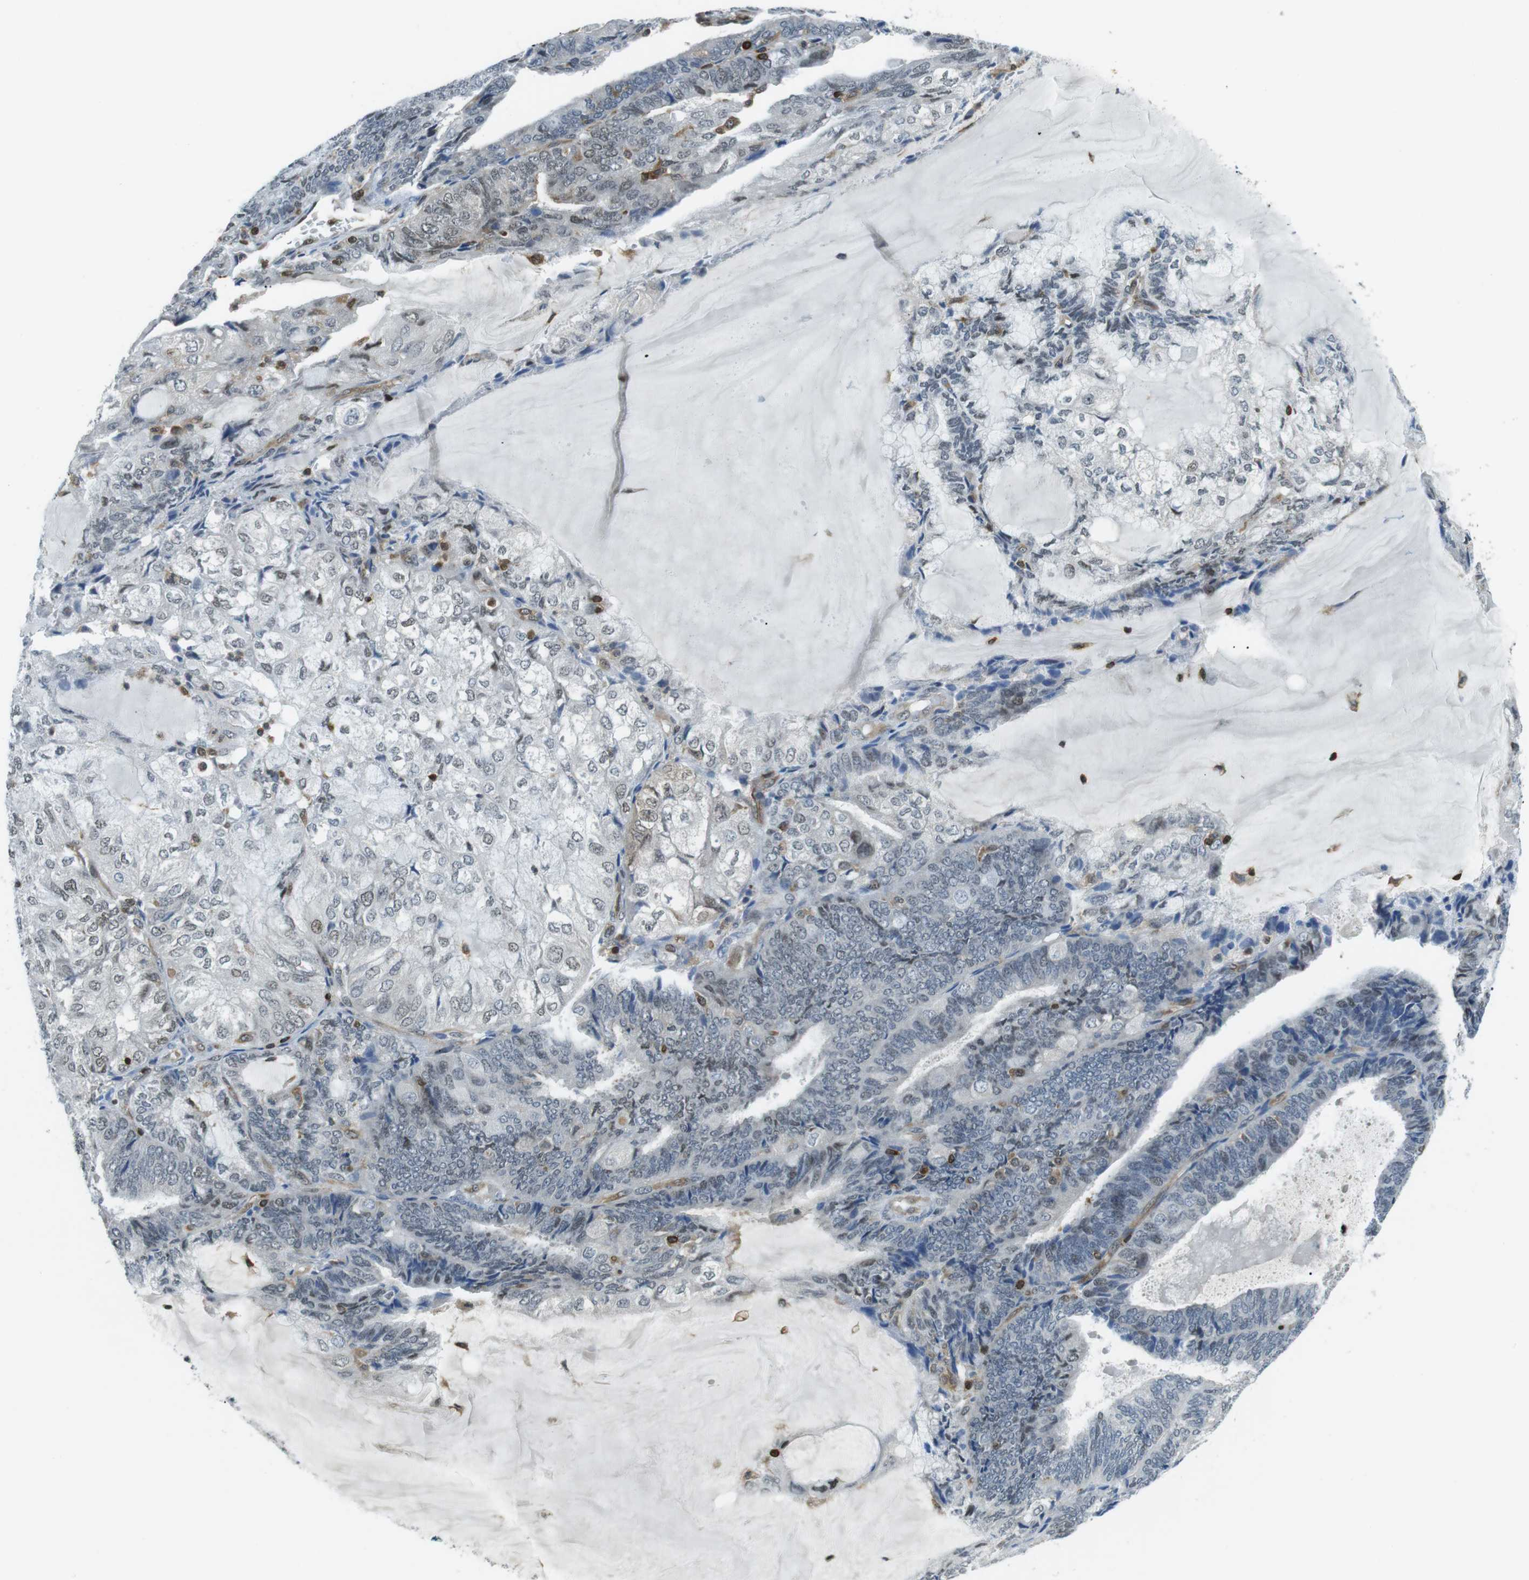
{"staining": {"intensity": "weak", "quantity": "<25%", "location": "nuclear"}, "tissue": "endometrial cancer", "cell_type": "Tumor cells", "image_type": "cancer", "snomed": [{"axis": "morphology", "description": "Adenocarcinoma, NOS"}, {"axis": "topography", "description": "Endometrium"}], "caption": "There is no significant positivity in tumor cells of endometrial cancer (adenocarcinoma).", "gene": "STK10", "patient": {"sex": "female", "age": 81}}